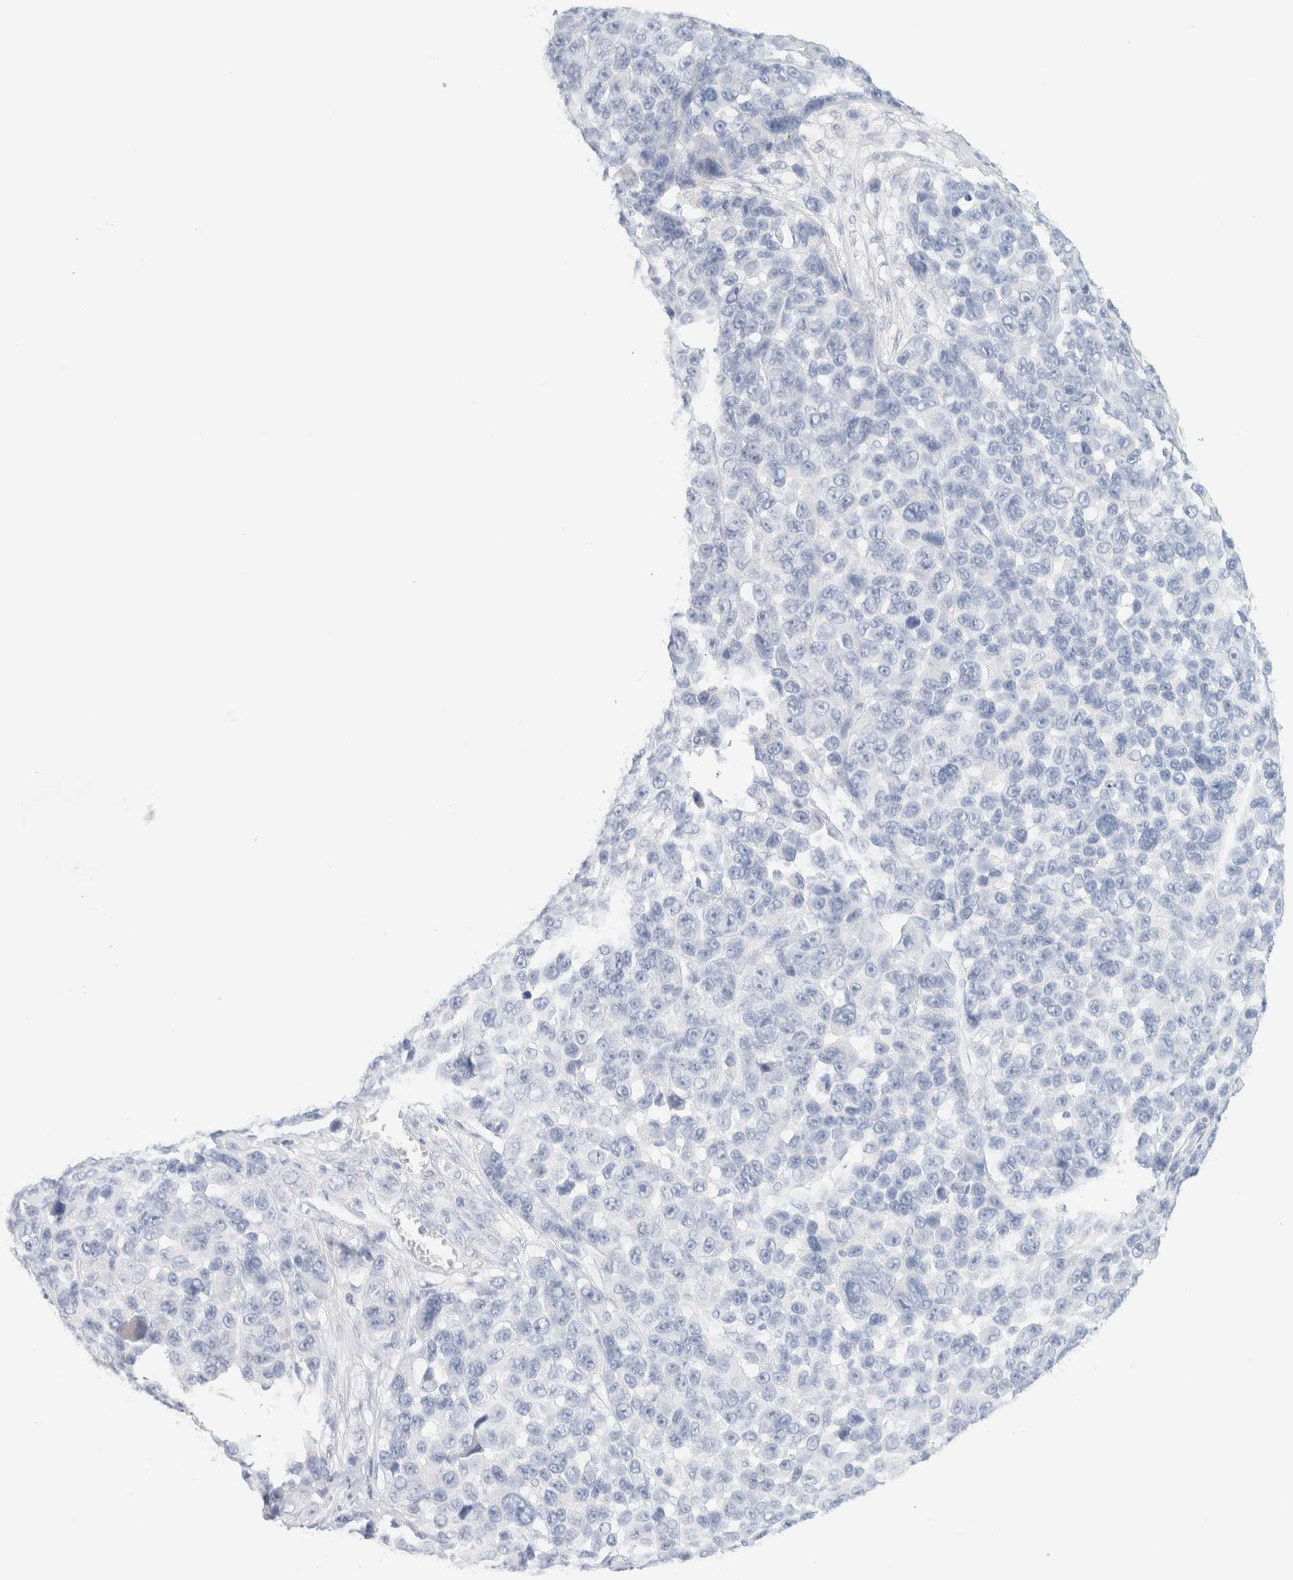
{"staining": {"intensity": "negative", "quantity": "none", "location": "none"}, "tissue": "melanoma", "cell_type": "Tumor cells", "image_type": "cancer", "snomed": [{"axis": "morphology", "description": "Malignant melanoma, NOS"}, {"axis": "topography", "description": "Skin"}], "caption": "High magnification brightfield microscopy of malignant melanoma stained with DAB (3,3'-diaminobenzidine) (brown) and counterstained with hematoxylin (blue): tumor cells show no significant expression.", "gene": "AFMID", "patient": {"sex": "male", "age": 53}}